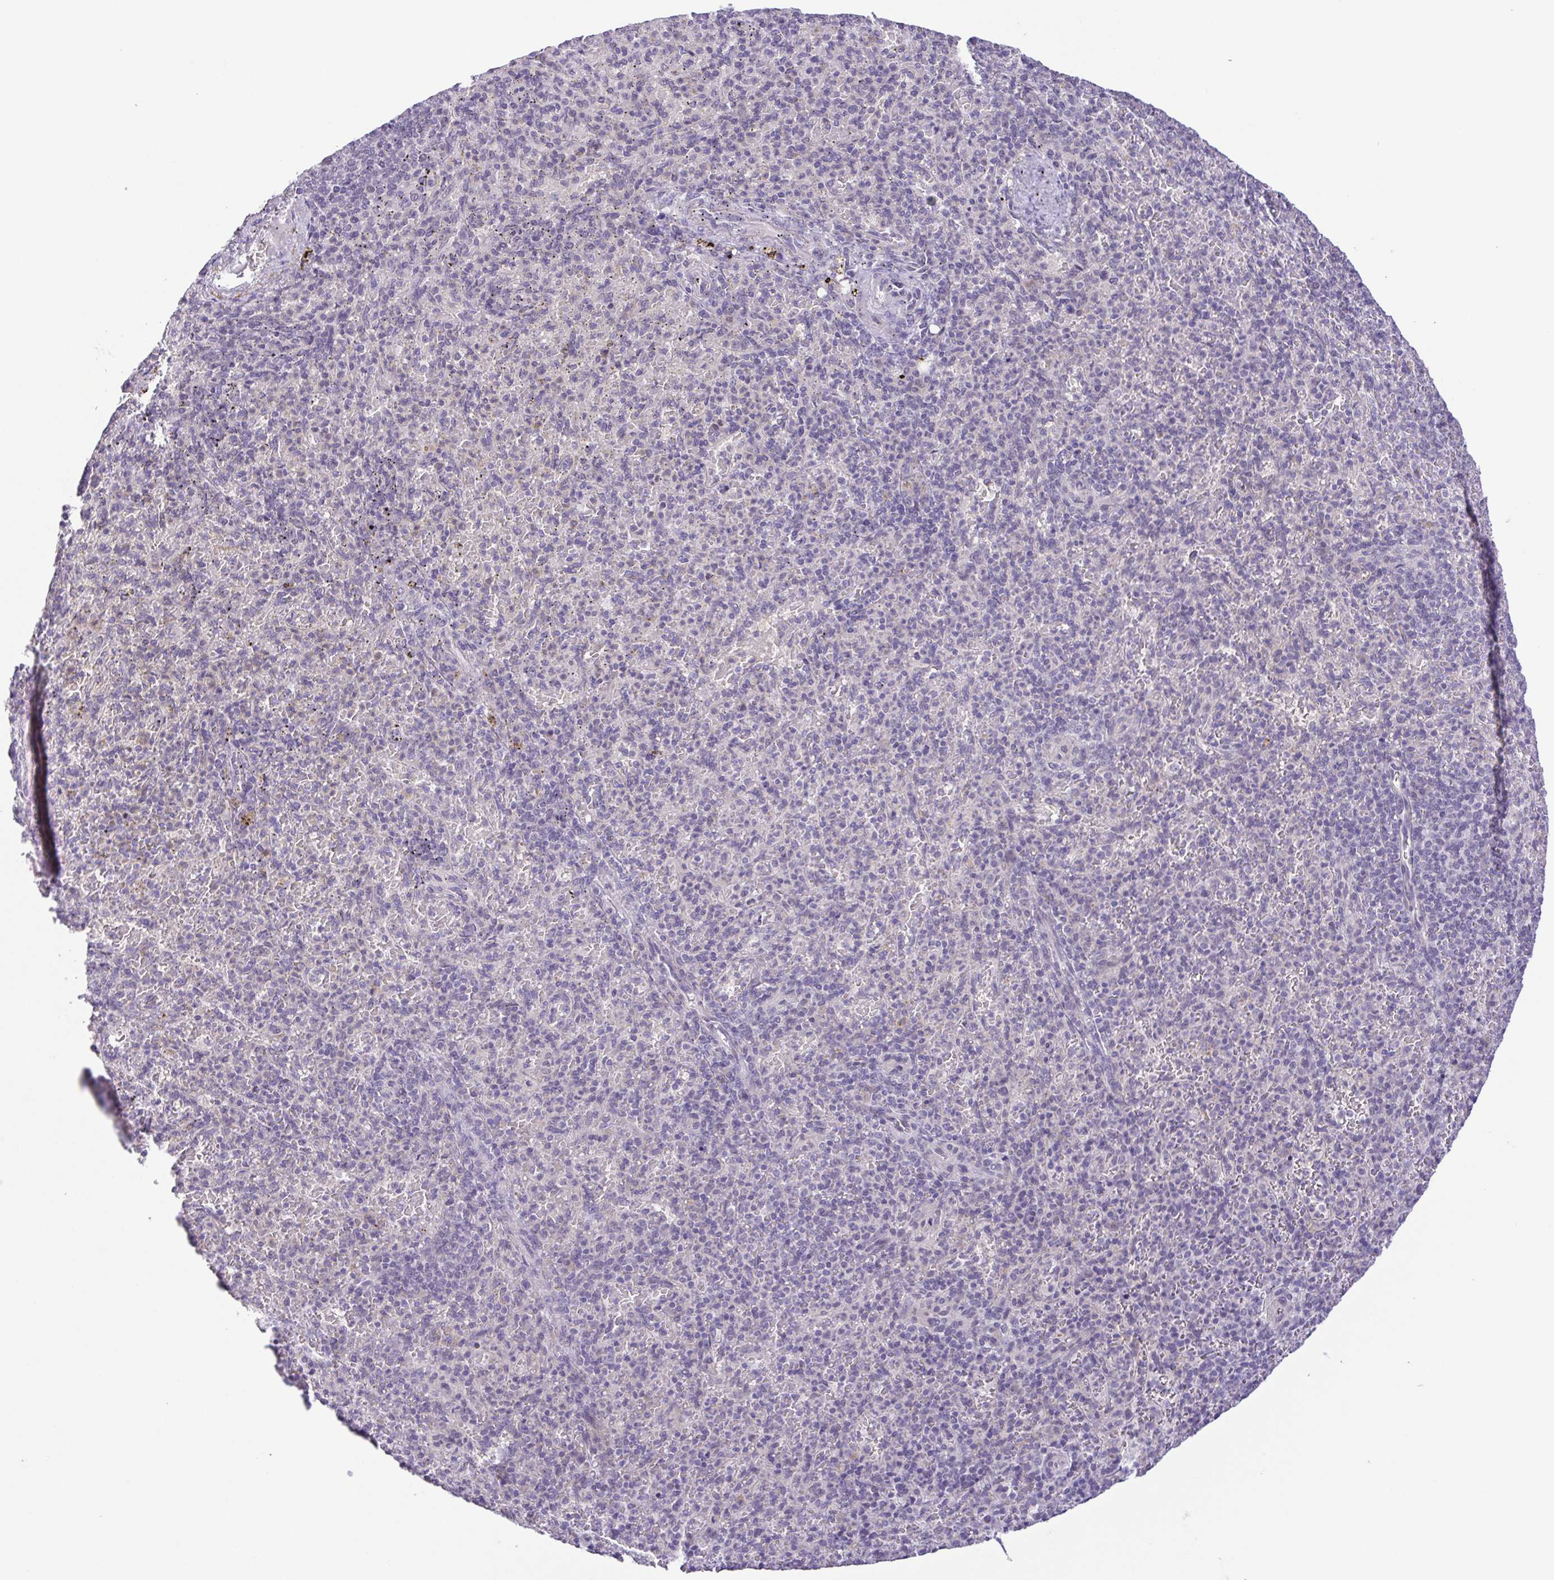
{"staining": {"intensity": "negative", "quantity": "none", "location": "none"}, "tissue": "spleen", "cell_type": "Cells in red pulp", "image_type": "normal", "snomed": [{"axis": "morphology", "description": "Normal tissue, NOS"}, {"axis": "topography", "description": "Spleen"}], "caption": "Benign spleen was stained to show a protein in brown. There is no significant expression in cells in red pulp.", "gene": "IL1RN", "patient": {"sex": "female", "age": 74}}